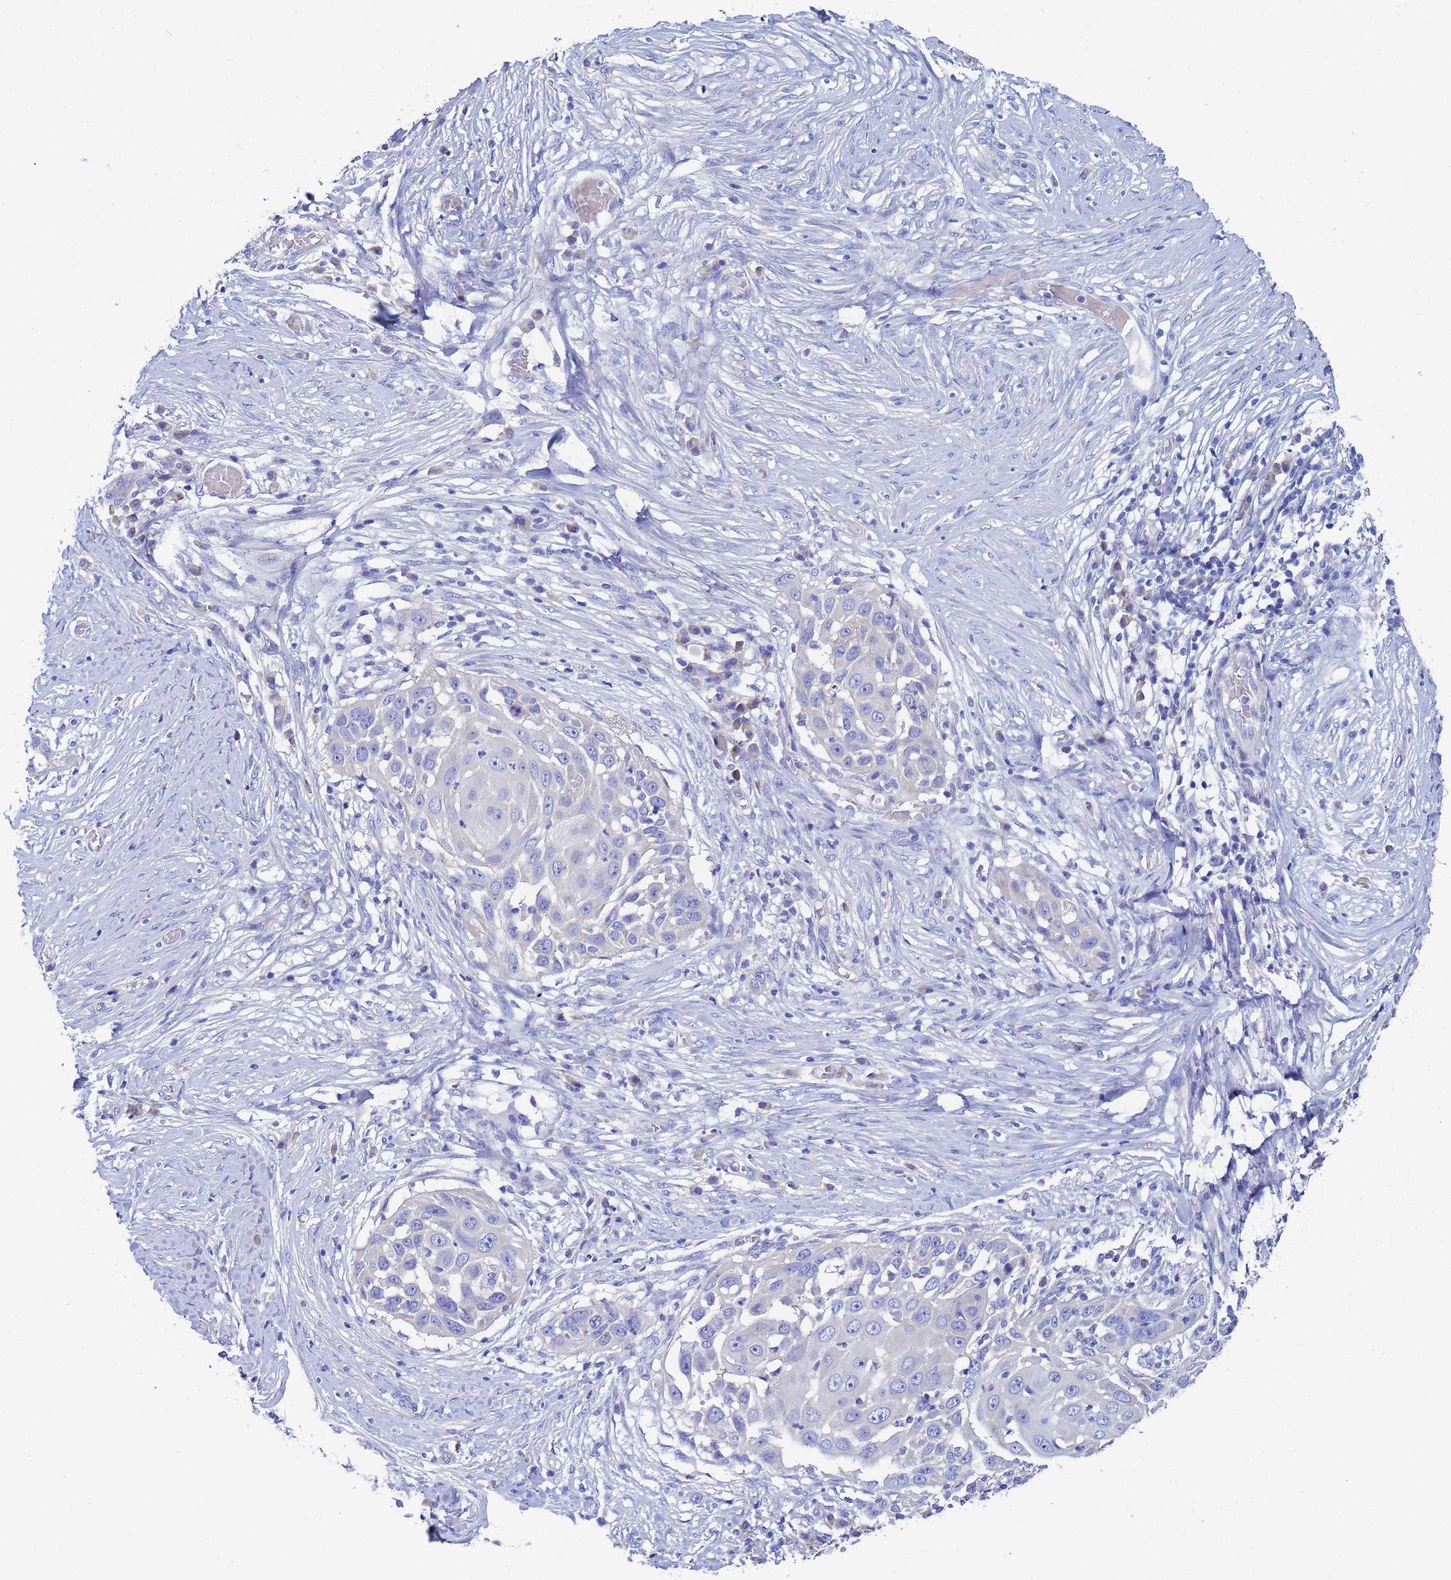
{"staining": {"intensity": "negative", "quantity": "none", "location": "none"}, "tissue": "skin cancer", "cell_type": "Tumor cells", "image_type": "cancer", "snomed": [{"axis": "morphology", "description": "Squamous cell carcinoma, NOS"}, {"axis": "topography", "description": "Skin"}], "caption": "This is an IHC histopathology image of skin cancer (squamous cell carcinoma). There is no expression in tumor cells.", "gene": "UBE2O", "patient": {"sex": "female", "age": 44}}